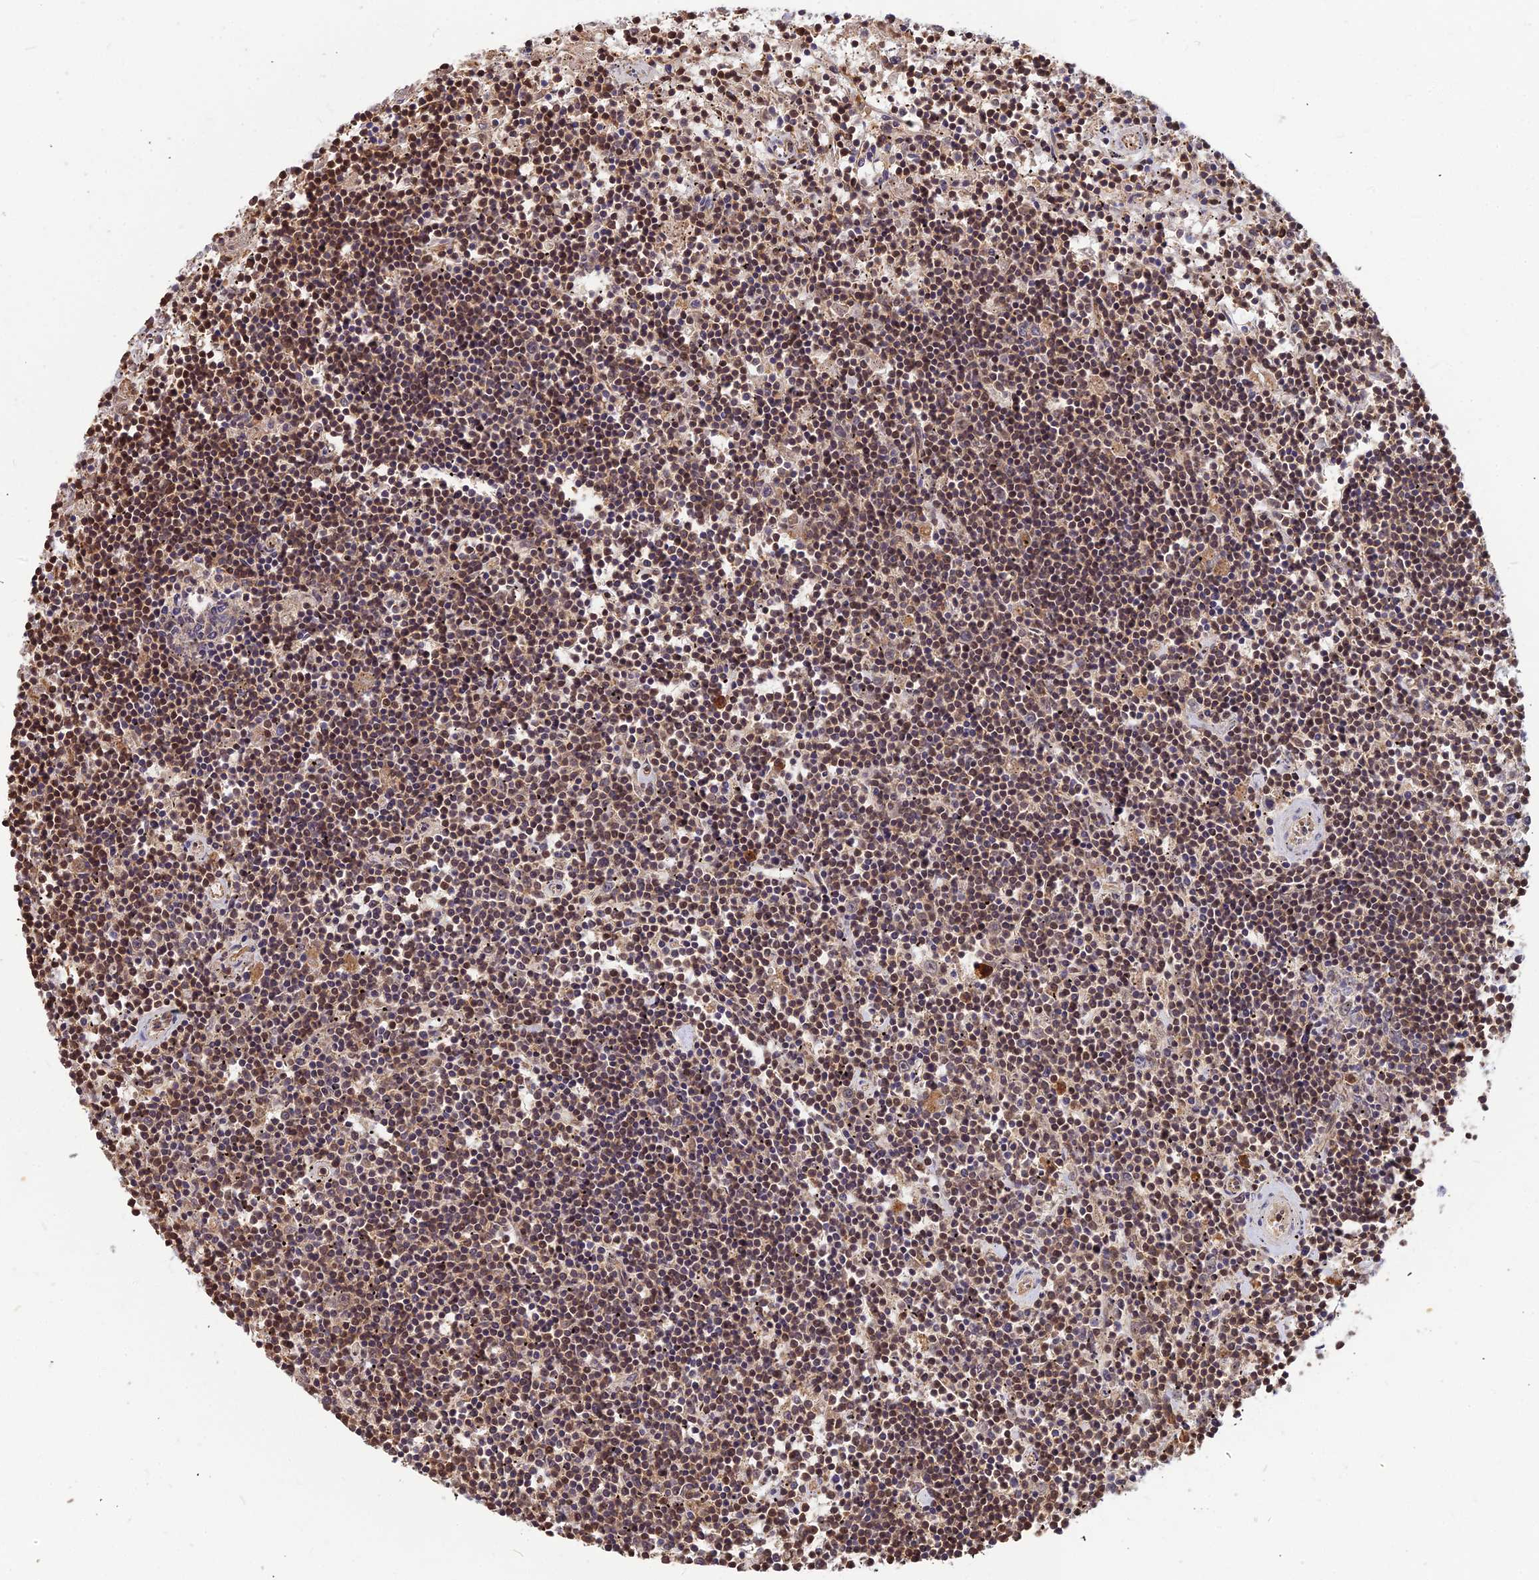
{"staining": {"intensity": "weak", "quantity": "25%-75%", "location": "cytoplasmic/membranous,nuclear"}, "tissue": "lymphoma", "cell_type": "Tumor cells", "image_type": "cancer", "snomed": [{"axis": "morphology", "description": "Malignant lymphoma, non-Hodgkin's type, Low grade"}, {"axis": "topography", "description": "Spleen"}], "caption": "Immunohistochemistry (IHC) photomicrograph of neoplastic tissue: human malignant lymphoma, non-Hodgkin's type (low-grade) stained using immunohistochemistry (IHC) demonstrates low levels of weak protein expression localized specifically in the cytoplasmic/membranous and nuclear of tumor cells, appearing as a cytoplasmic/membranous and nuclear brown color.", "gene": "ZNF467", "patient": {"sex": "male", "age": 76}}